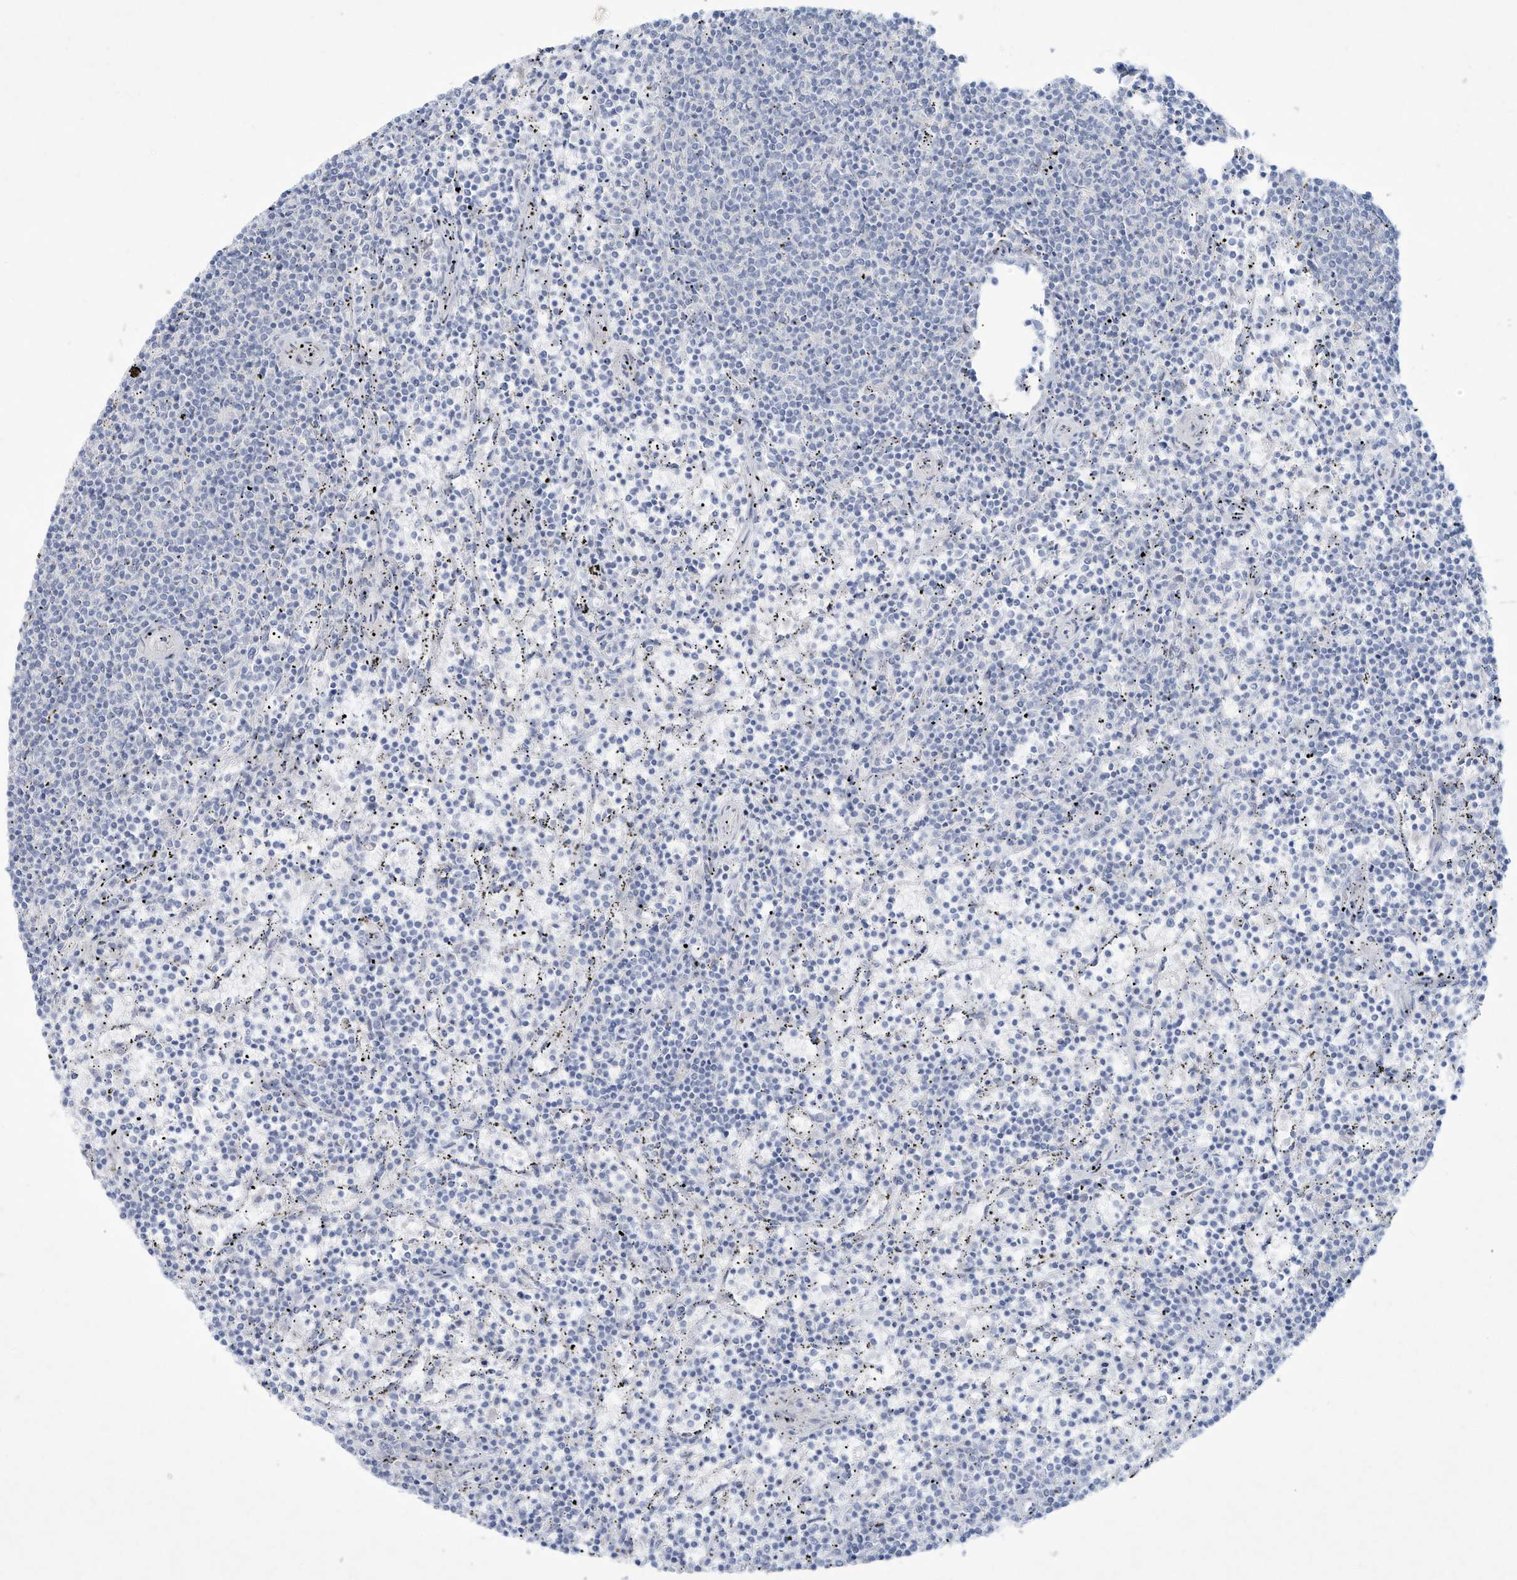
{"staining": {"intensity": "negative", "quantity": "none", "location": "none"}, "tissue": "lymphoma", "cell_type": "Tumor cells", "image_type": "cancer", "snomed": [{"axis": "morphology", "description": "Malignant lymphoma, non-Hodgkin's type, Low grade"}, {"axis": "topography", "description": "Spleen"}], "caption": "Tumor cells show no significant staining in malignant lymphoma, non-Hodgkin's type (low-grade).", "gene": "PAX6", "patient": {"sex": "female", "age": 50}}